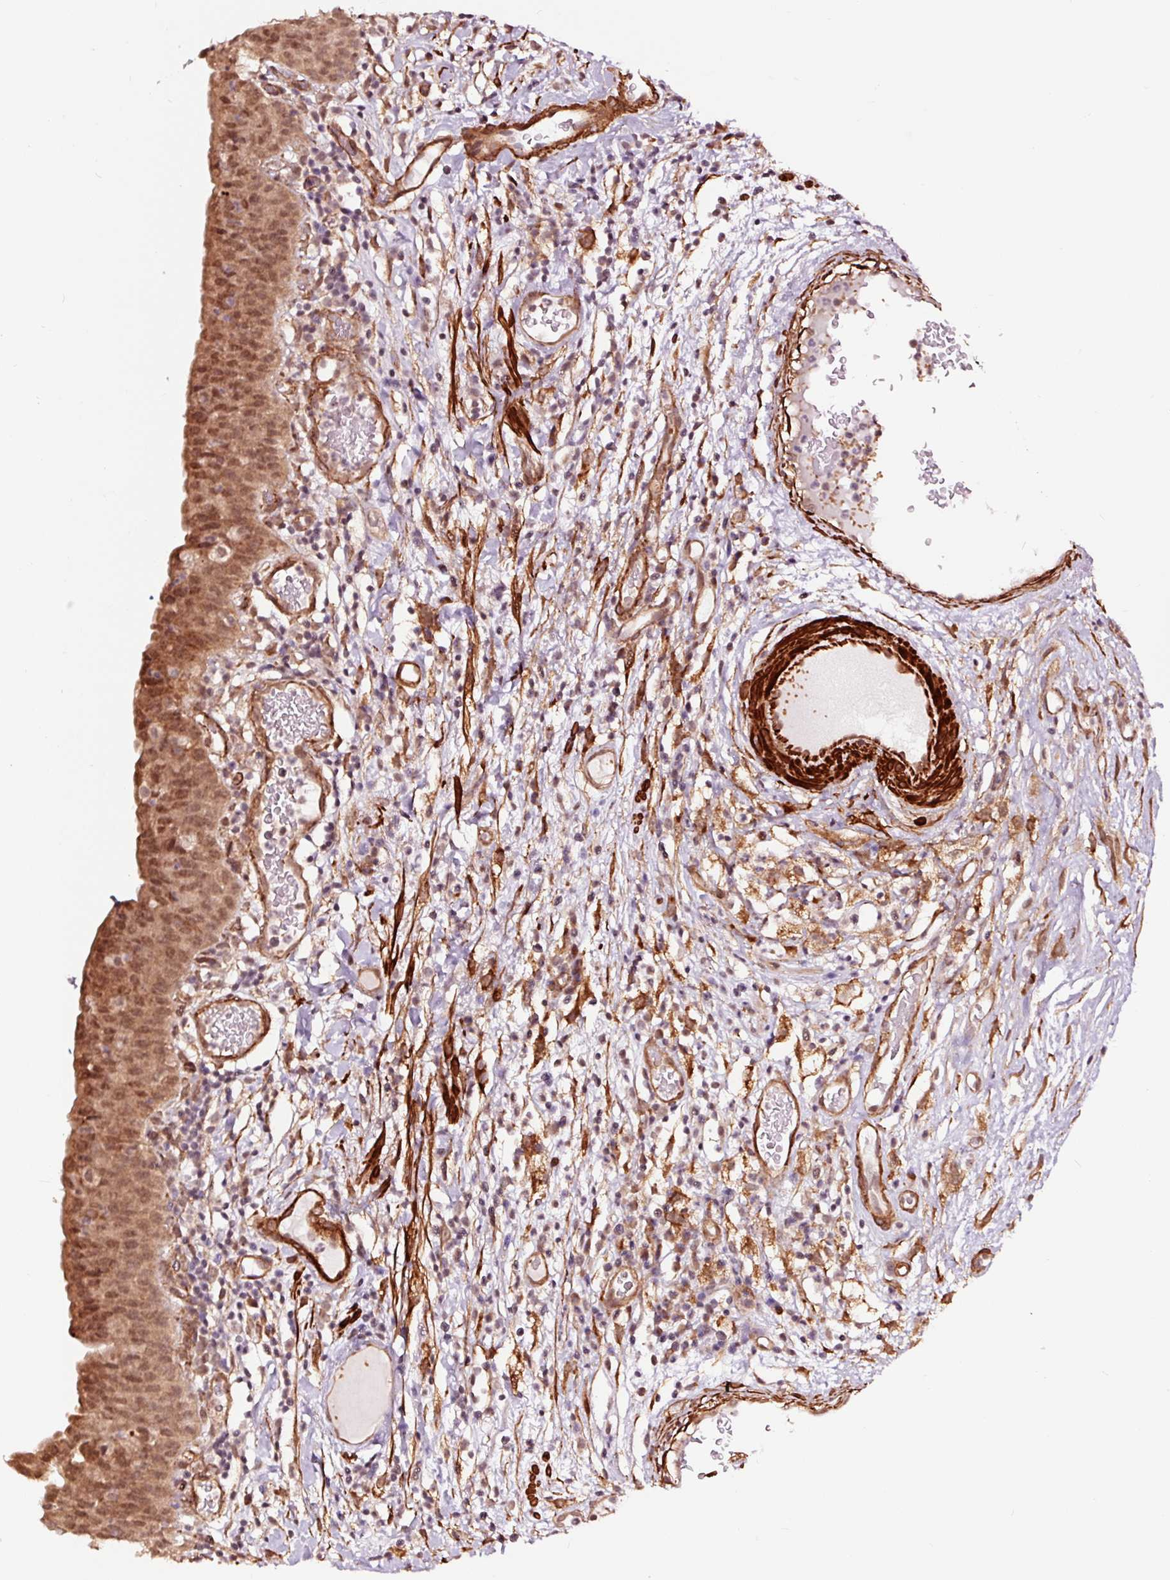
{"staining": {"intensity": "moderate", "quantity": ">75%", "location": "cytoplasmic/membranous,nuclear"}, "tissue": "urinary bladder", "cell_type": "Urothelial cells", "image_type": "normal", "snomed": [{"axis": "morphology", "description": "Normal tissue, NOS"}, {"axis": "morphology", "description": "Inflammation, NOS"}, {"axis": "topography", "description": "Urinary bladder"}], "caption": "A medium amount of moderate cytoplasmic/membranous,nuclear staining is appreciated in approximately >75% of urothelial cells in benign urinary bladder.", "gene": "TPM1", "patient": {"sex": "male", "age": 57}}